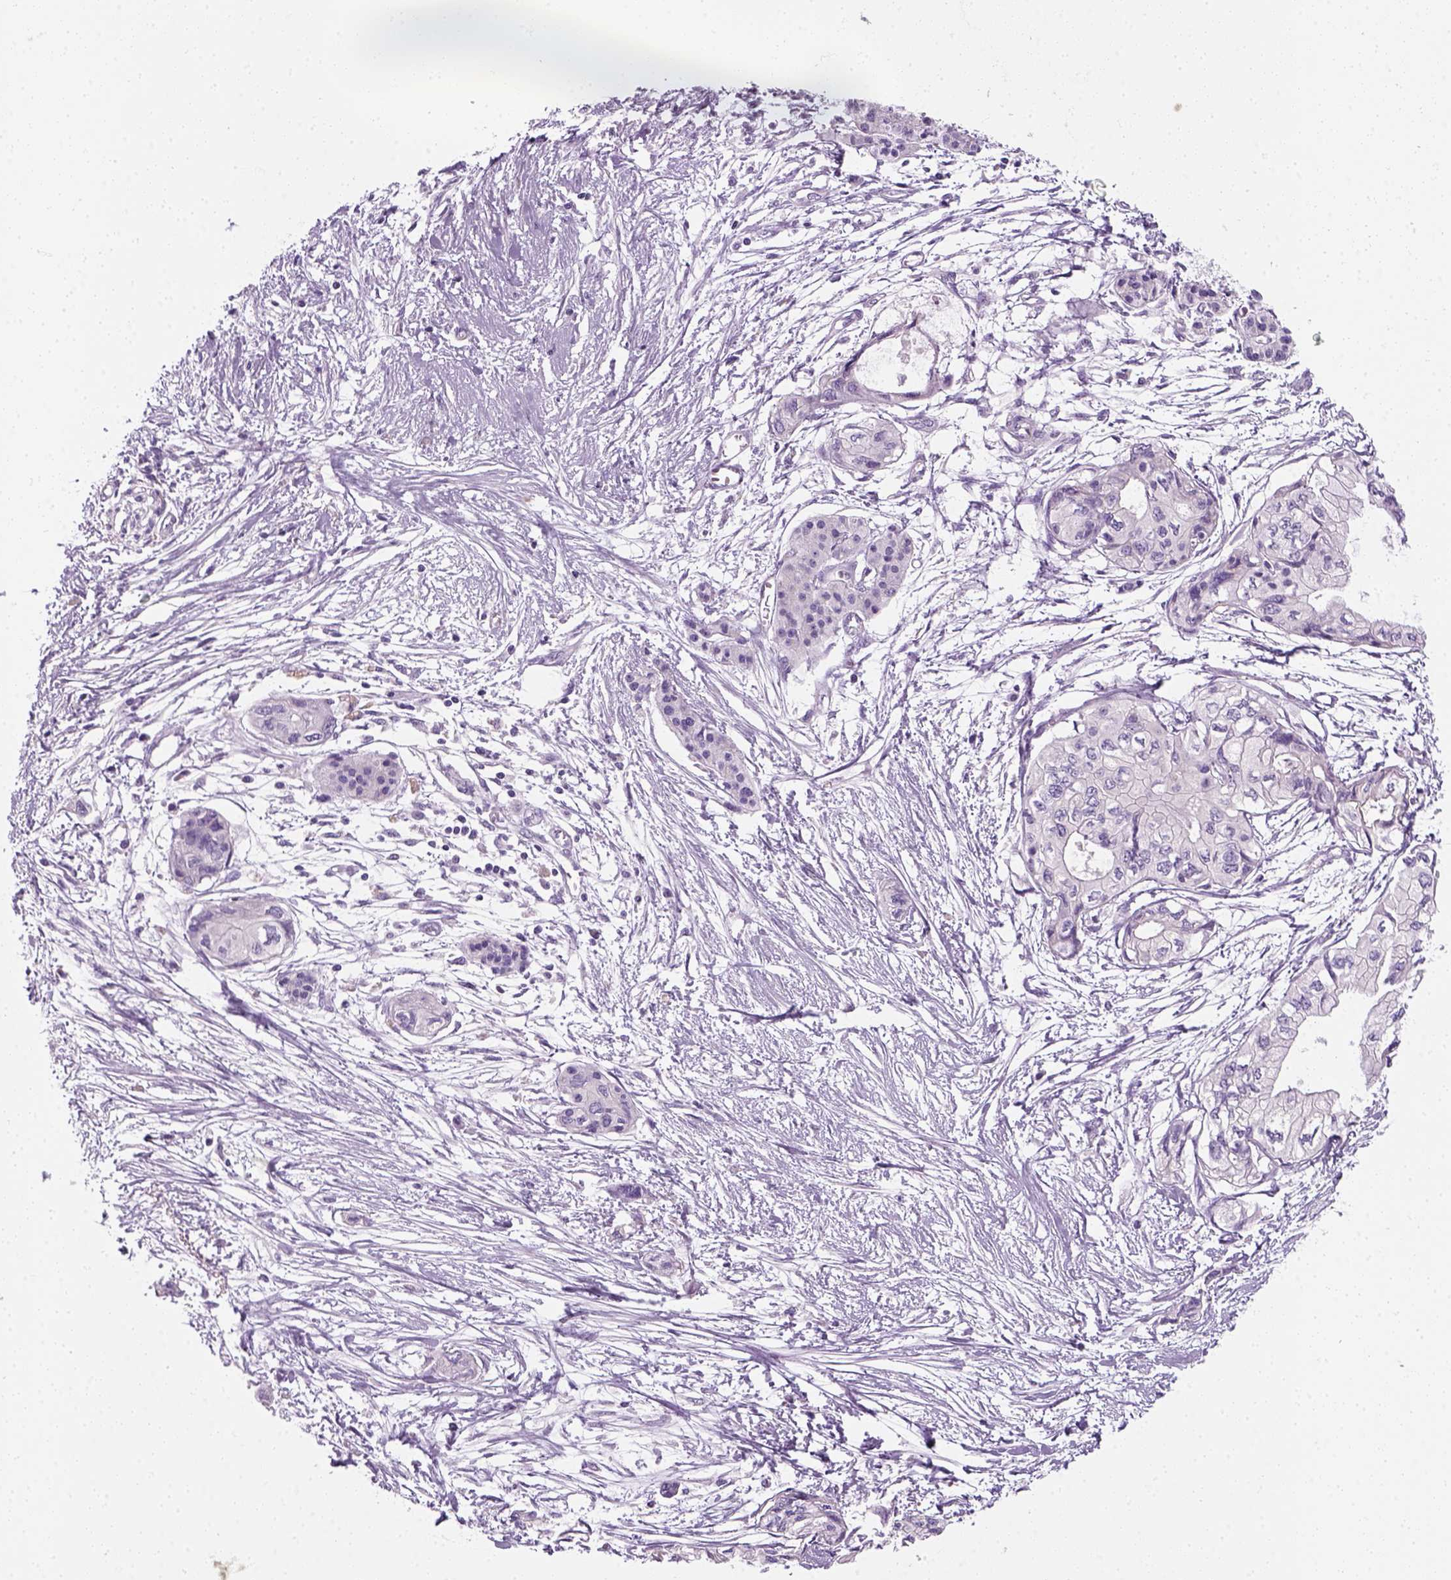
{"staining": {"intensity": "negative", "quantity": "none", "location": "none"}, "tissue": "pancreatic cancer", "cell_type": "Tumor cells", "image_type": "cancer", "snomed": [{"axis": "morphology", "description": "Adenocarcinoma, NOS"}, {"axis": "topography", "description": "Pancreas"}], "caption": "DAB immunohistochemical staining of human adenocarcinoma (pancreatic) displays no significant staining in tumor cells.", "gene": "IL4", "patient": {"sex": "female", "age": 76}}